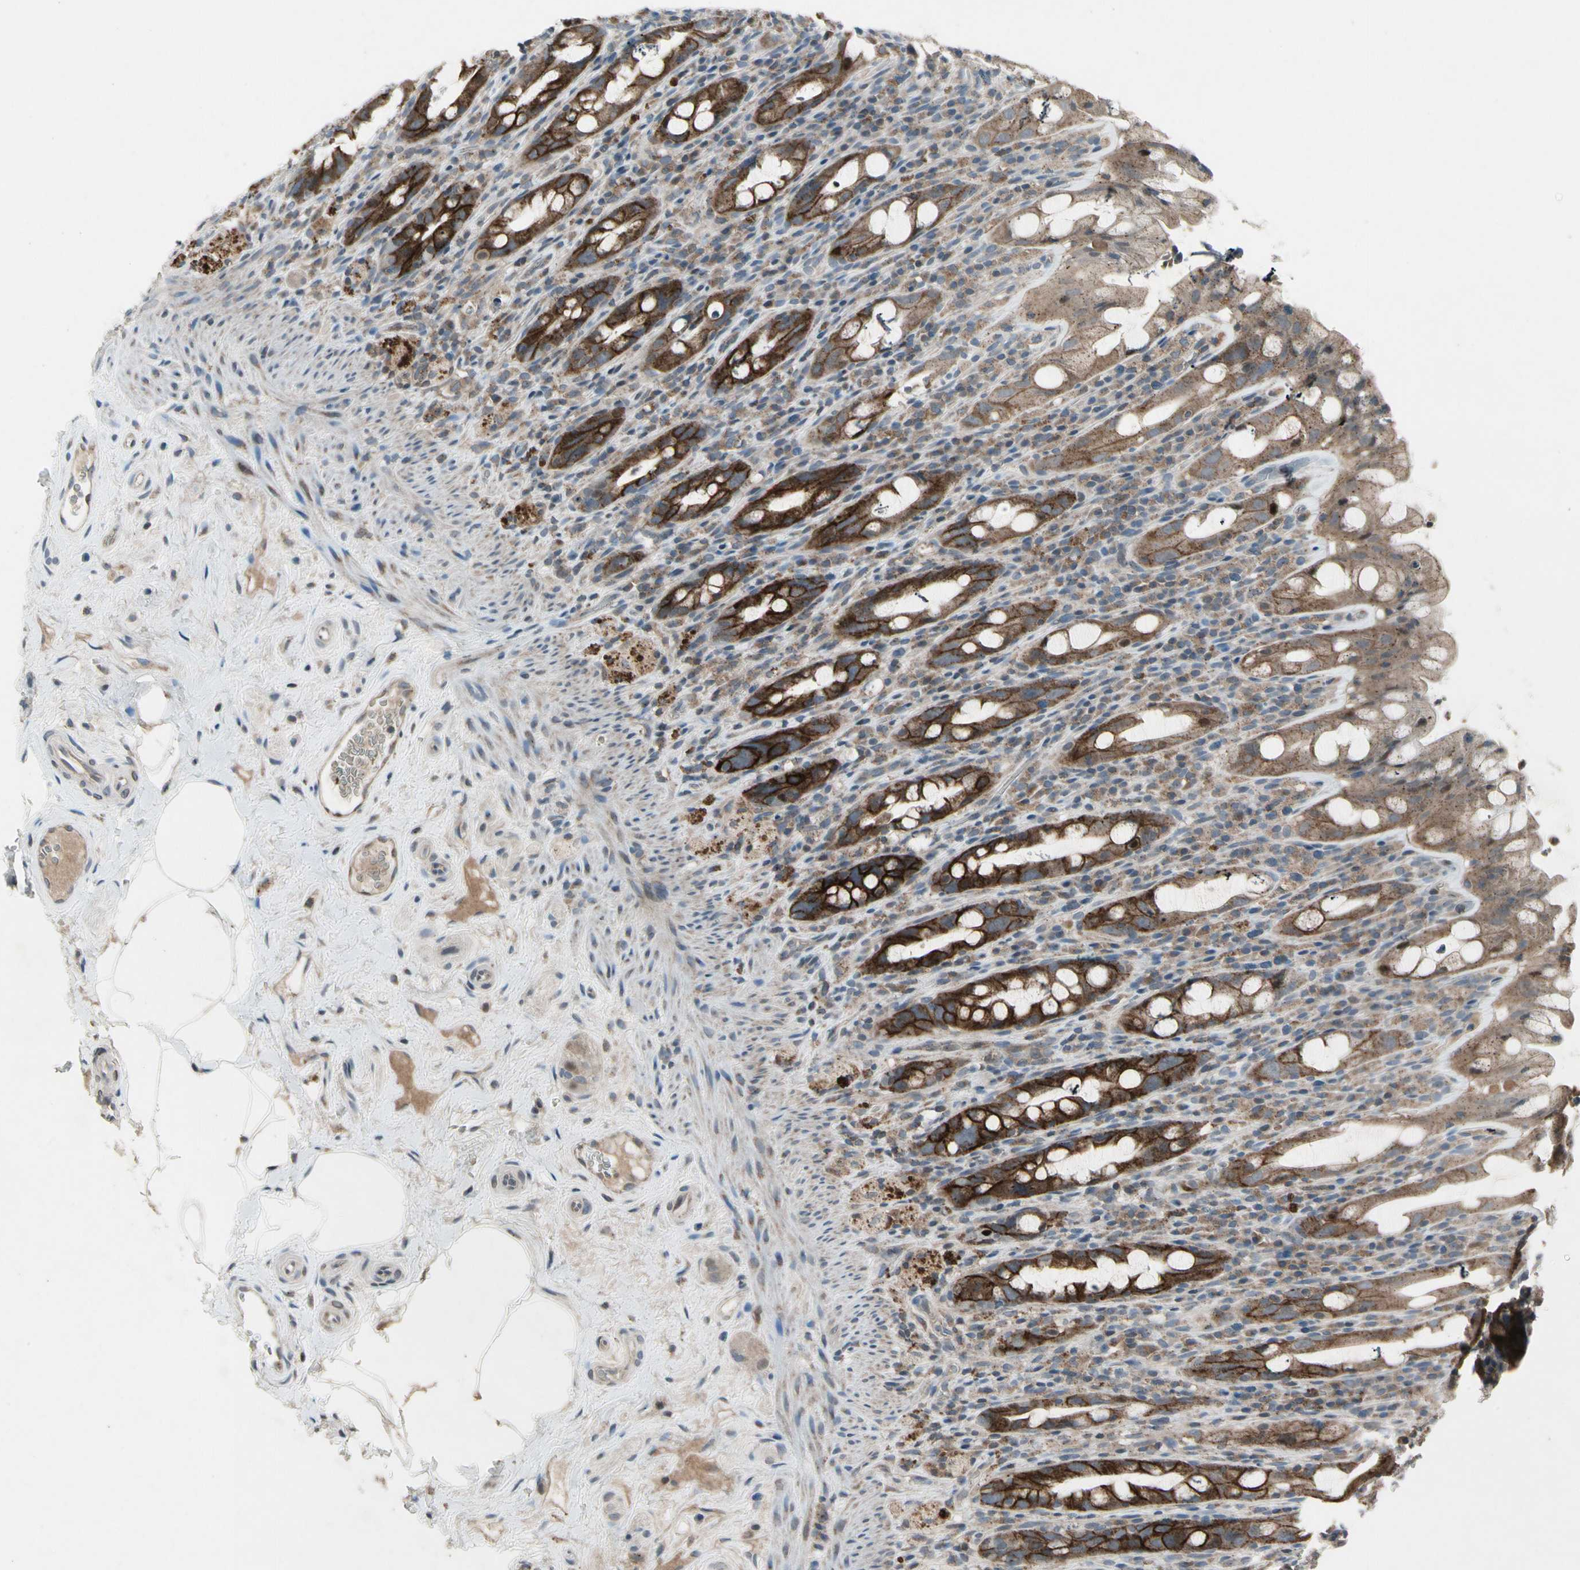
{"staining": {"intensity": "strong", "quantity": ">75%", "location": "cytoplasmic/membranous"}, "tissue": "rectum", "cell_type": "Glandular cells", "image_type": "normal", "snomed": [{"axis": "morphology", "description": "Normal tissue, NOS"}, {"axis": "topography", "description": "Rectum"}], "caption": "Protein staining of benign rectum reveals strong cytoplasmic/membranous positivity in approximately >75% of glandular cells.", "gene": "NMI", "patient": {"sex": "male", "age": 44}}